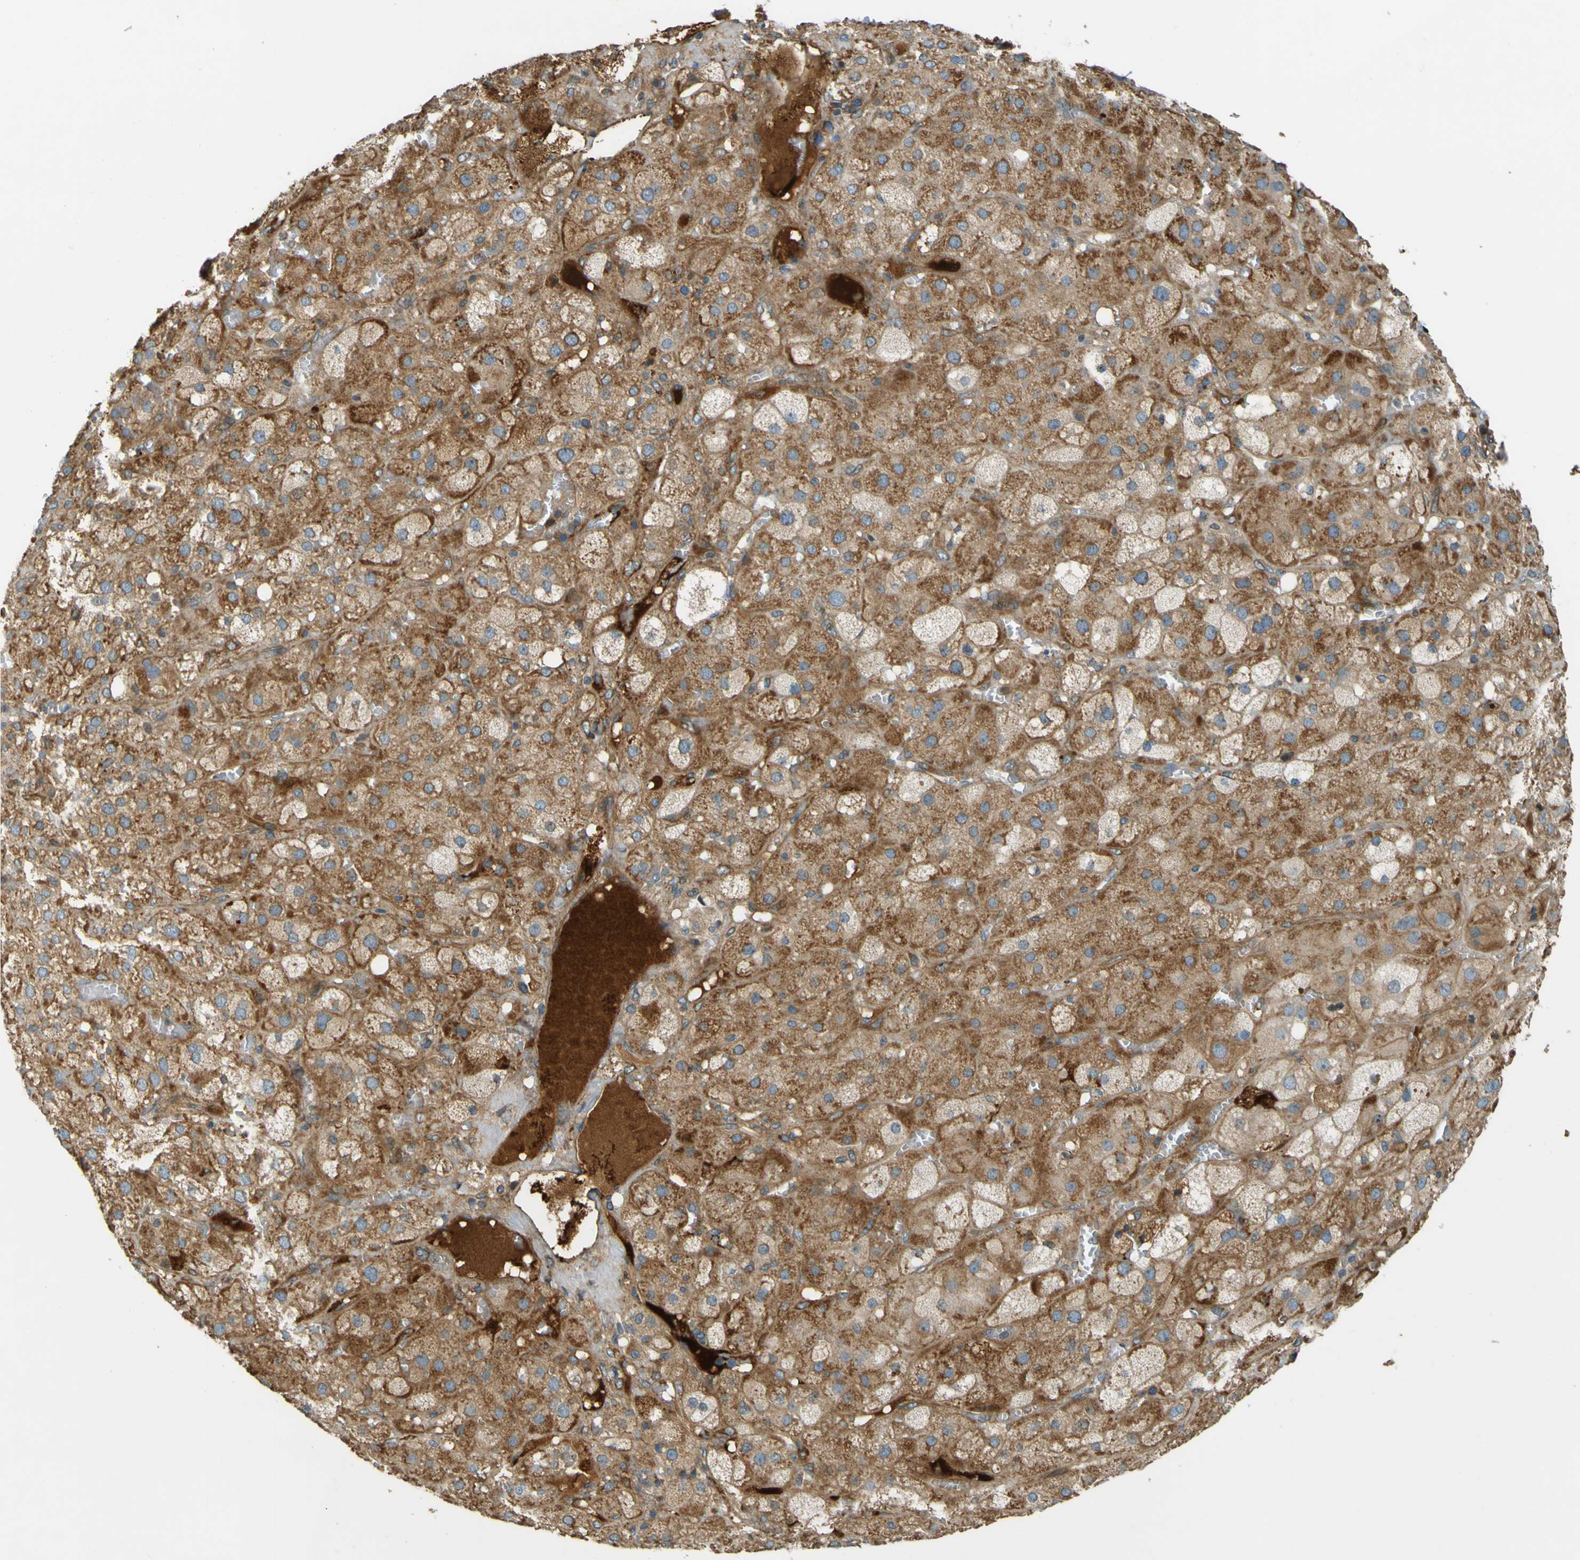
{"staining": {"intensity": "moderate", "quantity": ">75%", "location": "cytoplasmic/membranous"}, "tissue": "adrenal gland", "cell_type": "Glandular cells", "image_type": "normal", "snomed": [{"axis": "morphology", "description": "Normal tissue, NOS"}, {"axis": "topography", "description": "Adrenal gland"}], "caption": "Immunohistochemistry (IHC) (DAB (3,3'-diaminobenzidine)) staining of benign human adrenal gland displays moderate cytoplasmic/membranous protein staining in about >75% of glandular cells.", "gene": "LPCAT1", "patient": {"sex": "female", "age": 47}}